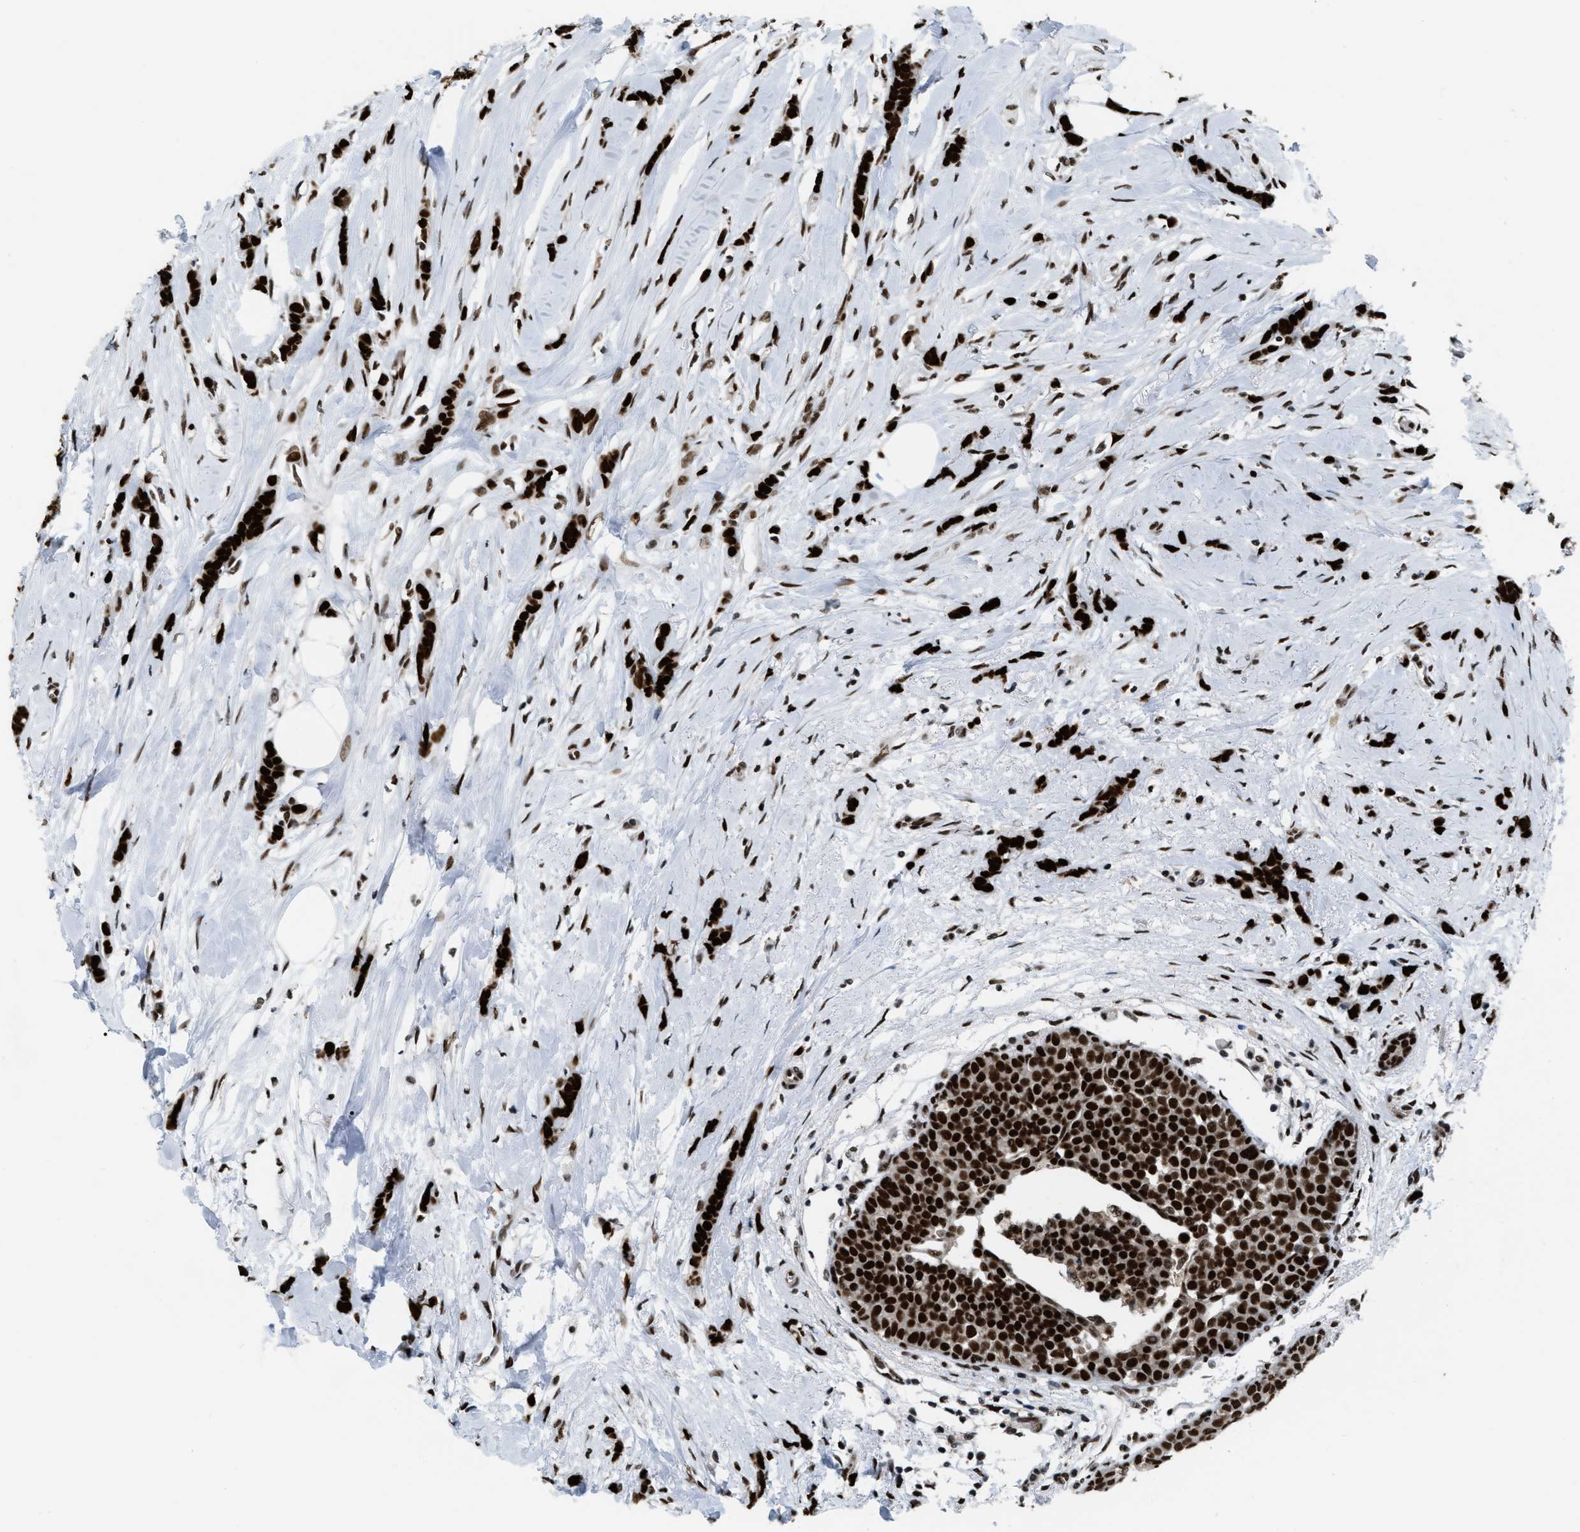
{"staining": {"intensity": "strong", "quantity": ">75%", "location": "nuclear"}, "tissue": "breast cancer", "cell_type": "Tumor cells", "image_type": "cancer", "snomed": [{"axis": "morphology", "description": "Lobular carcinoma, in situ"}, {"axis": "morphology", "description": "Lobular carcinoma"}, {"axis": "topography", "description": "Breast"}], "caption": "Breast lobular carcinoma stained with a brown dye shows strong nuclear positive expression in approximately >75% of tumor cells.", "gene": "NUMA1", "patient": {"sex": "female", "age": 41}}